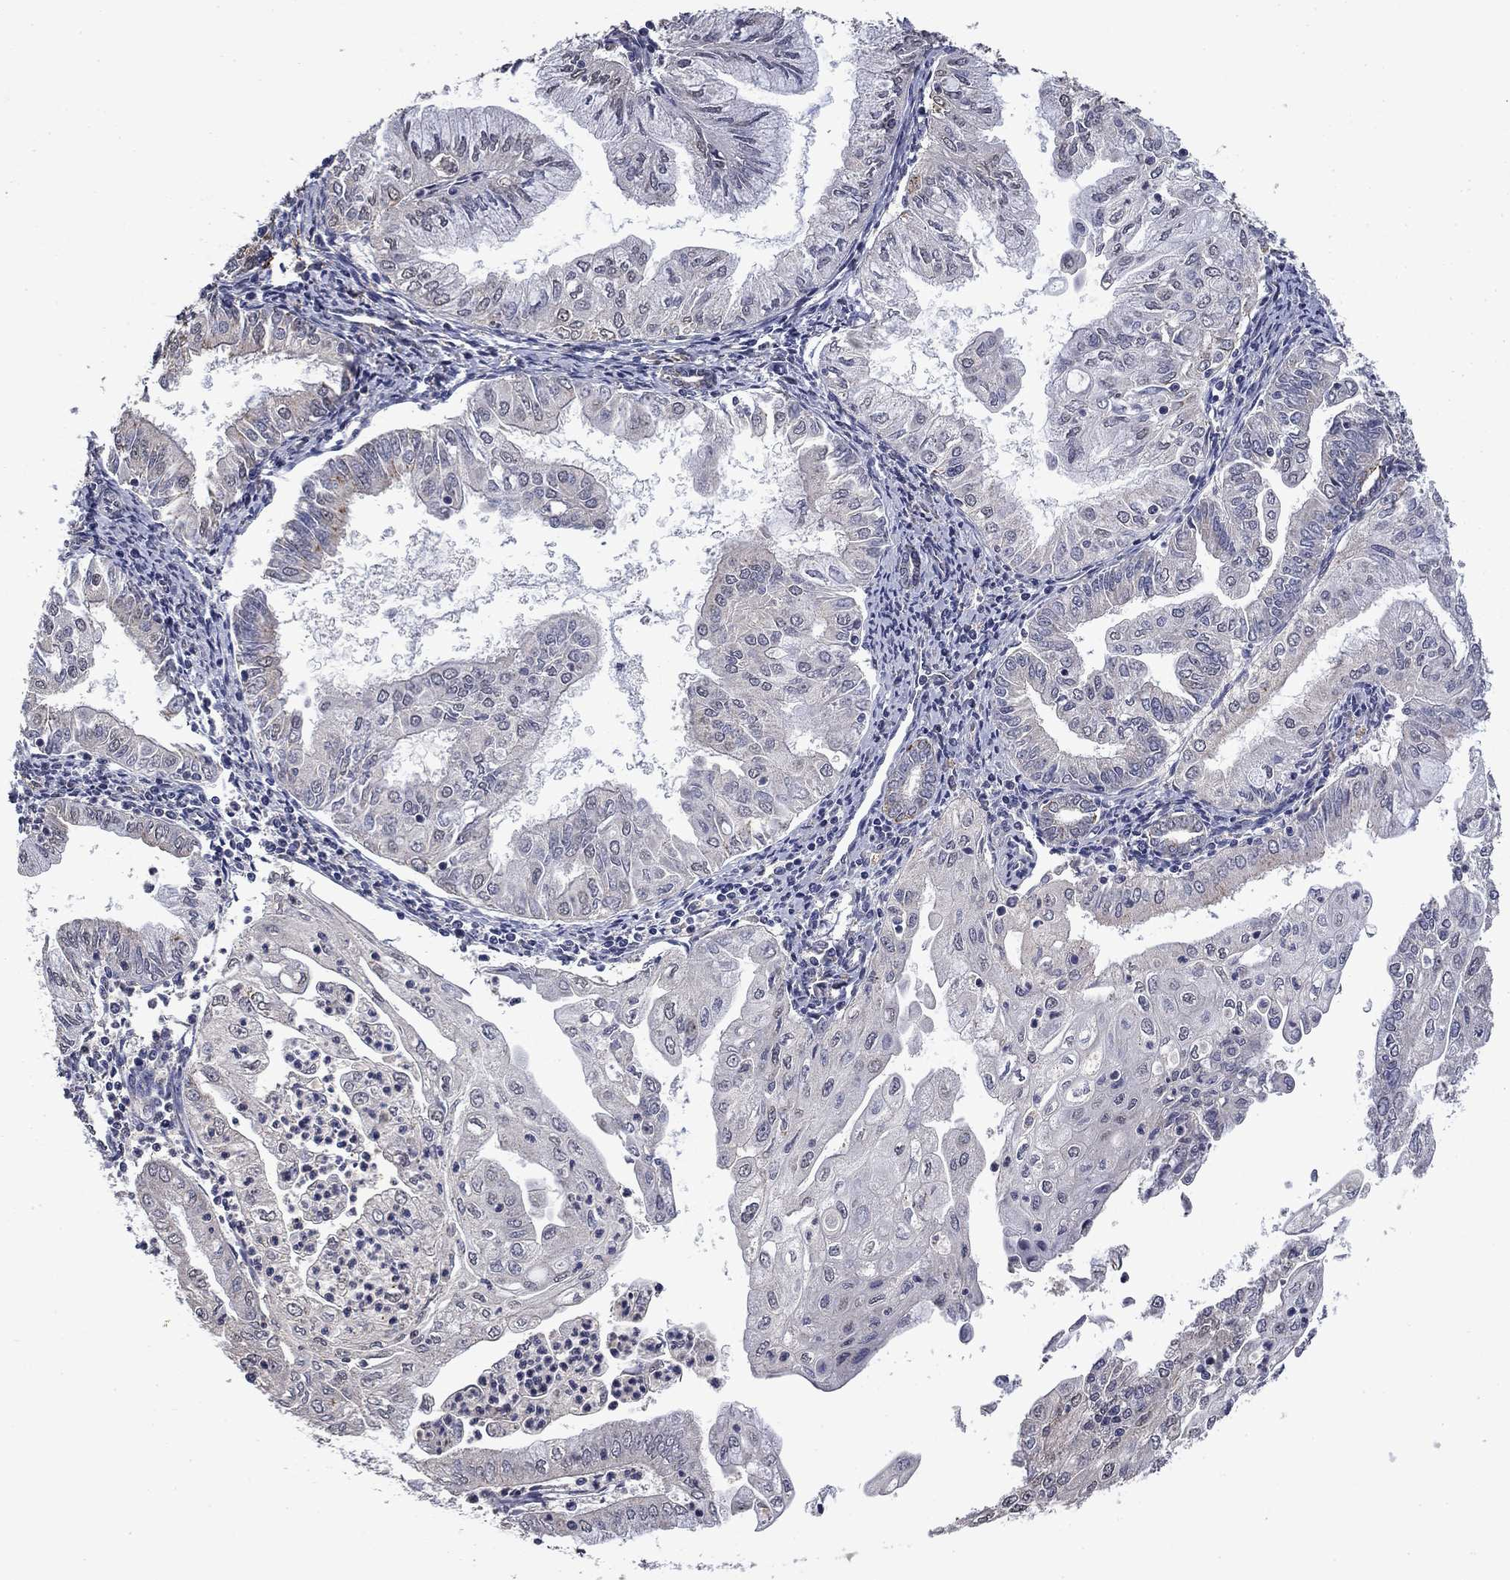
{"staining": {"intensity": "negative", "quantity": "none", "location": "none"}, "tissue": "endometrial cancer", "cell_type": "Tumor cells", "image_type": "cancer", "snomed": [{"axis": "morphology", "description": "Adenocarcinoma, NOS"}, {"axis": "topography", "description": "Endometrium"}], "caption": "Immunohistochemistry of endometrial adenocarcinoma reveals no staining in tumor cells.", "gene": "MFAP3L", "patient": {"sex": "female", "age": 56}}